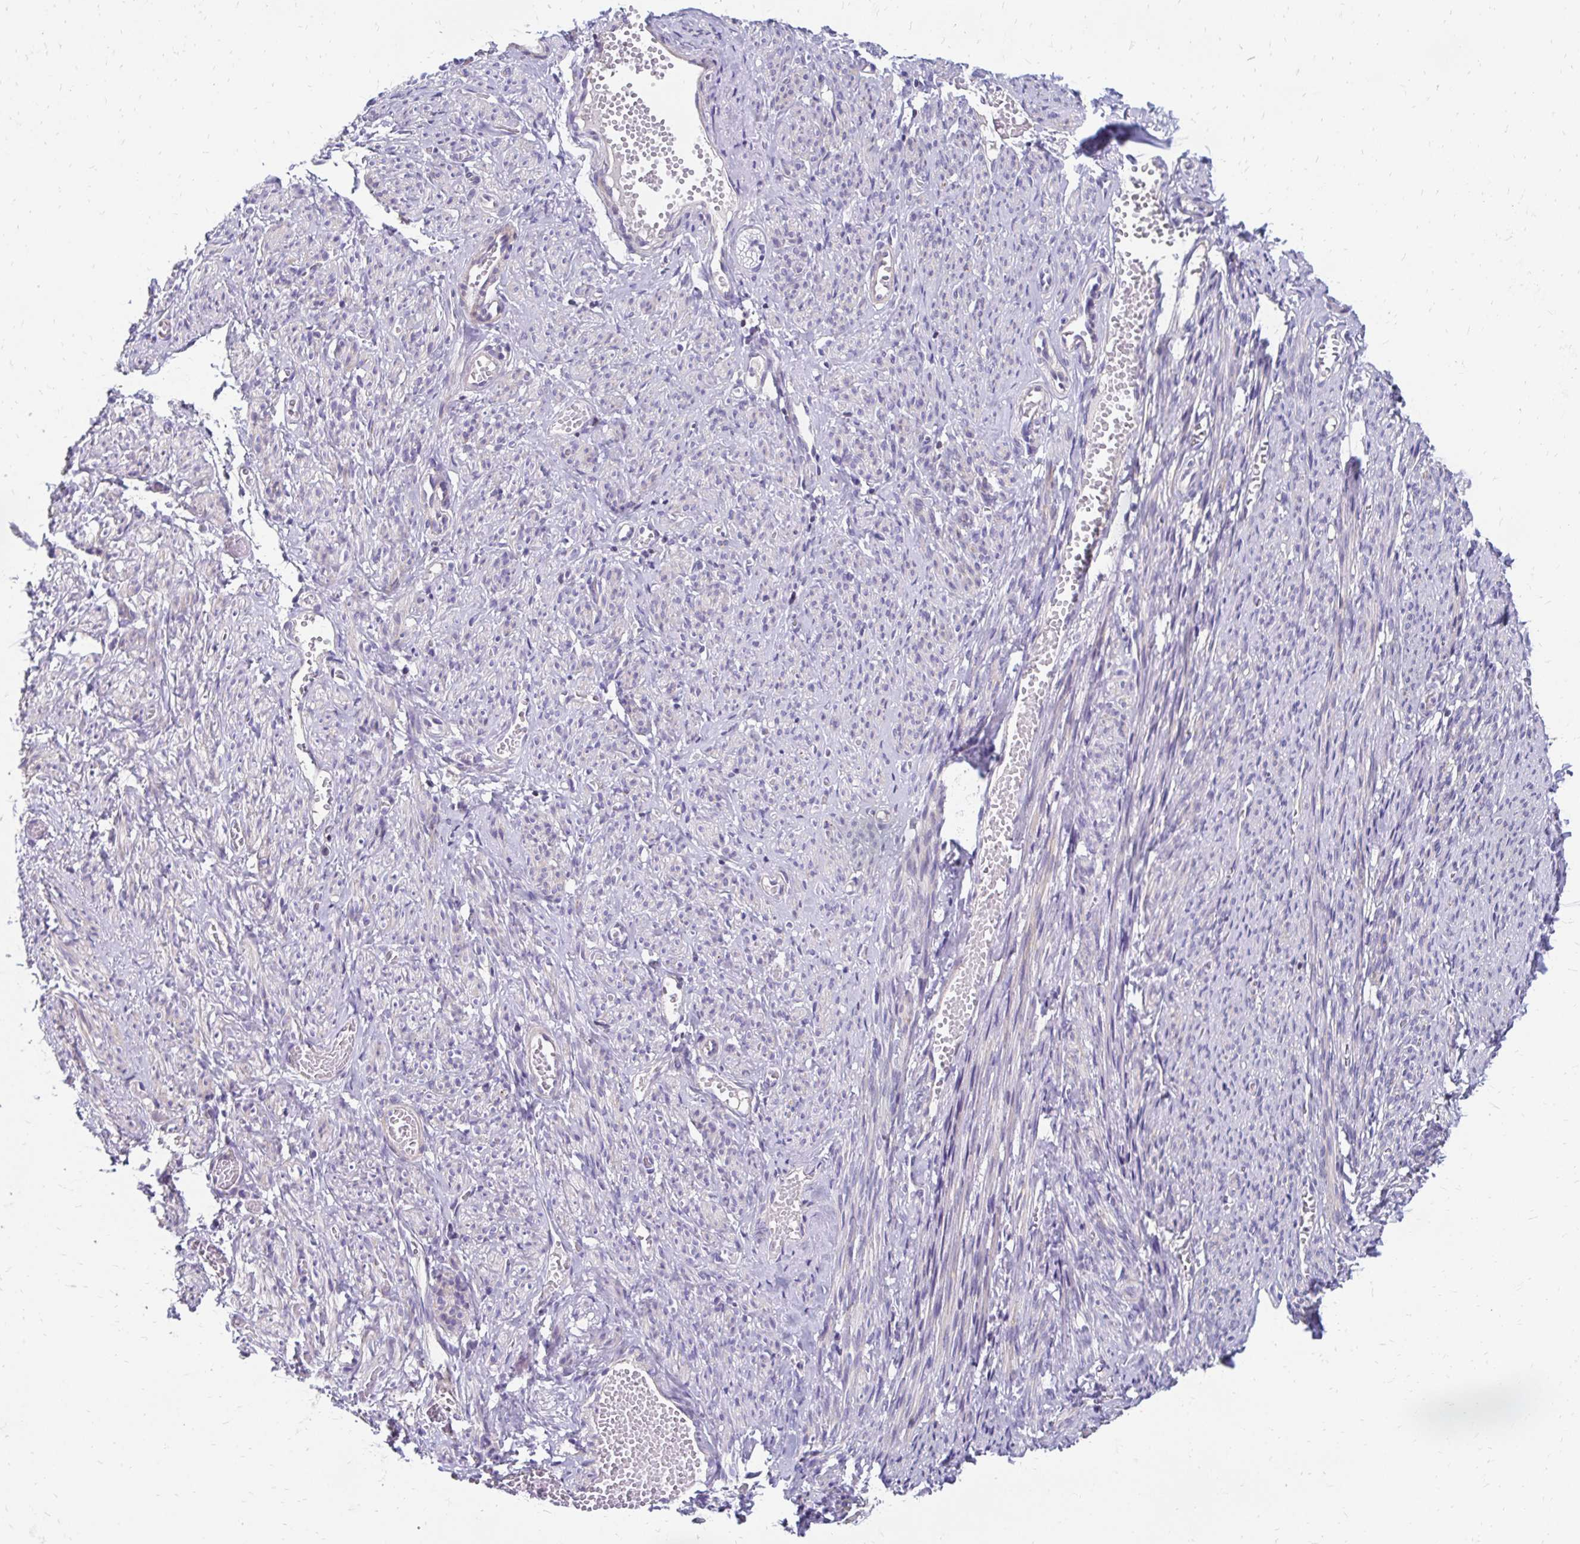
{"staining": {"intensity": "moderate", "quantity": "<25%", "location": "cytoplasmic/membranous"}, "tissue": "smooth muscle", "cell_type": "Smooth muscle cells", "image_type": "normal", "snomed": [{"axis": "morphology", "description": "Normal tissue, NOS"}, {"axis": "topography", "description": "Smooth muscle"}], "caption": "Smooth muscle stained with a brown dye demonstrates moderate cytoplasmic/membranous positive positivity in approximately <25% of smooth muscle cells.", "gene": "DTNB", "patient": {"sex": "female", "age": 65}}